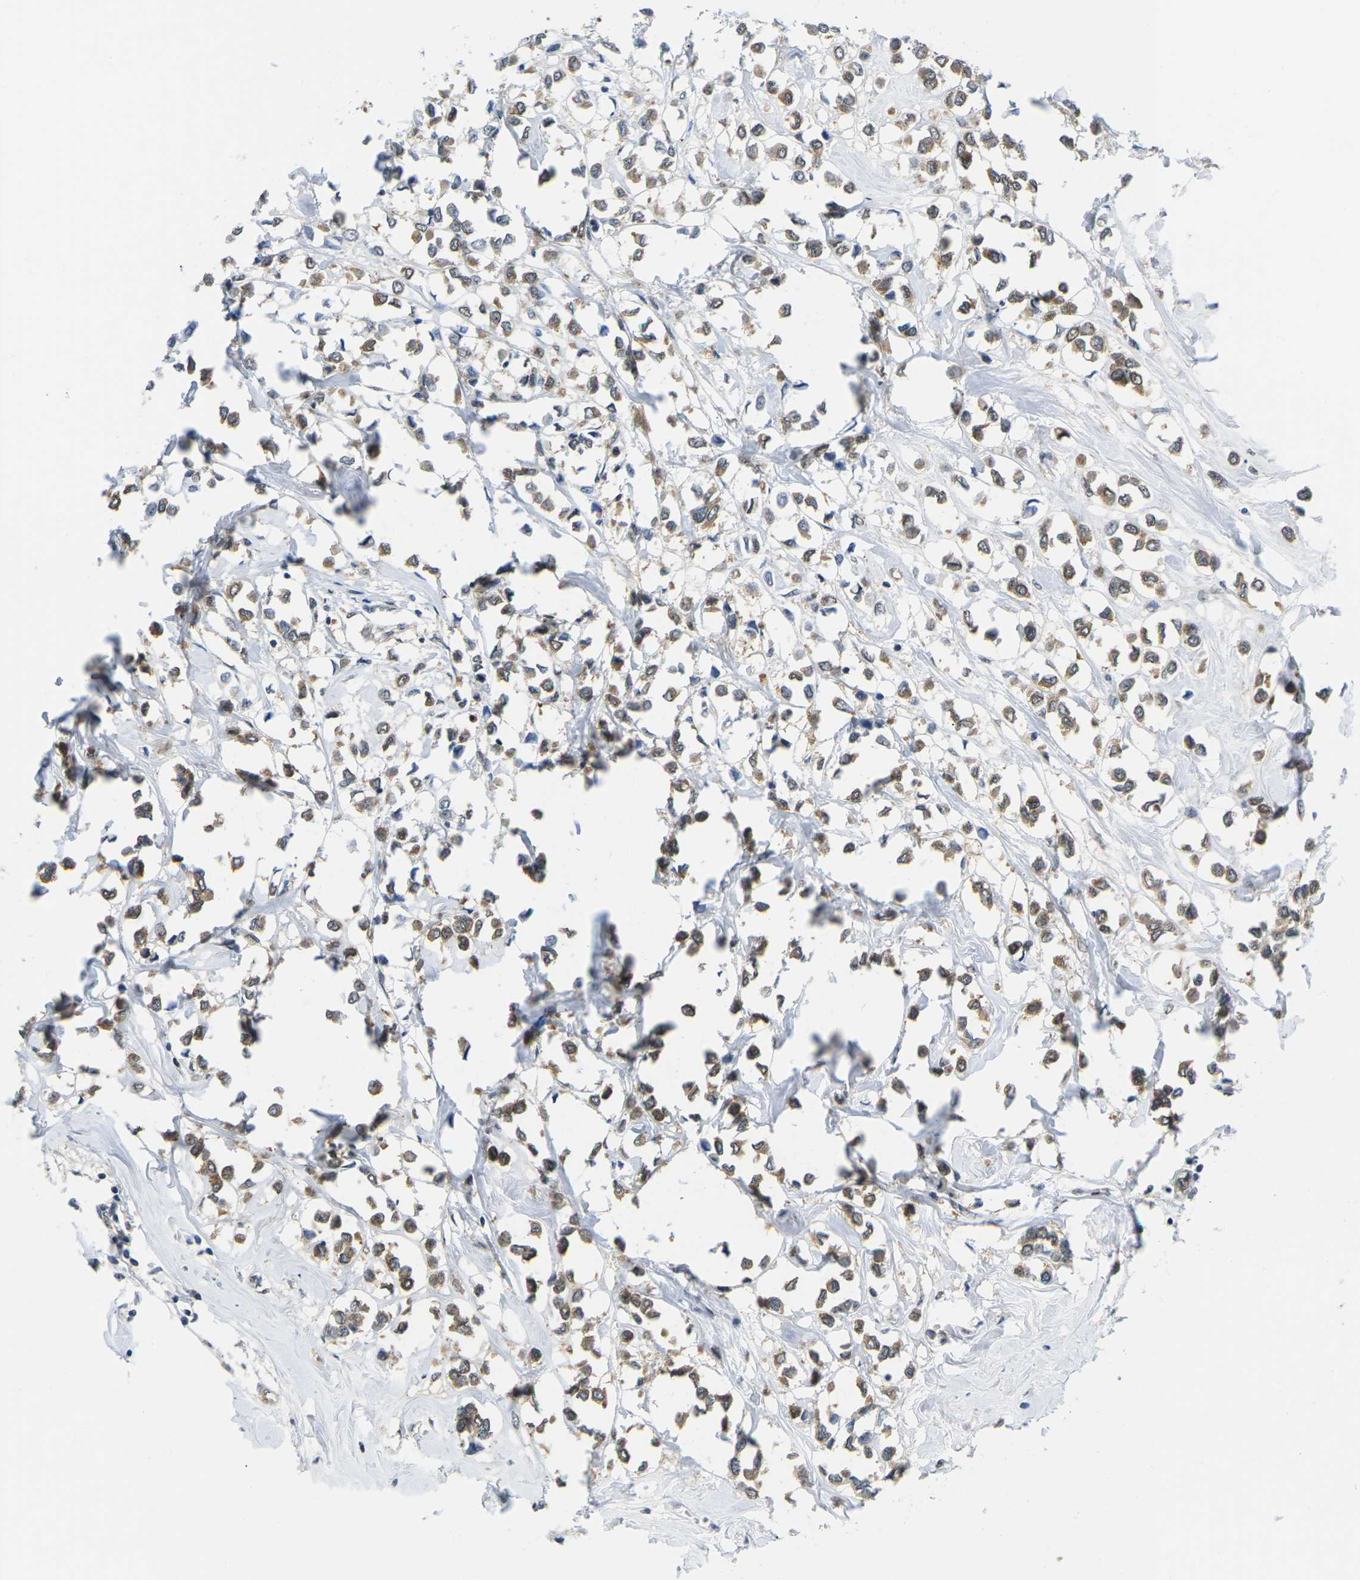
{"staining": {"intensity": "moderate", "quantity": ">75%", "location": "cytoplasmic/membranous,nuclear"}, "tissue": "breast cancer", "cell_type": "Tumor cells", "image_type": "cancer", "snomed": [{"axis": "morphology", "description": "Lobular carcinoma"}, {"axis": "topography", "description": "Breast"}], "caption": "This is a micrograph of immunohistochemistry staining of breast lobular carcinoma, which shows moderate positivity in the cytoplasmic/membranous and nuclear of tumor cells.", "gene": "UBA7", "patient": {"sex": "female", "age": 51}}